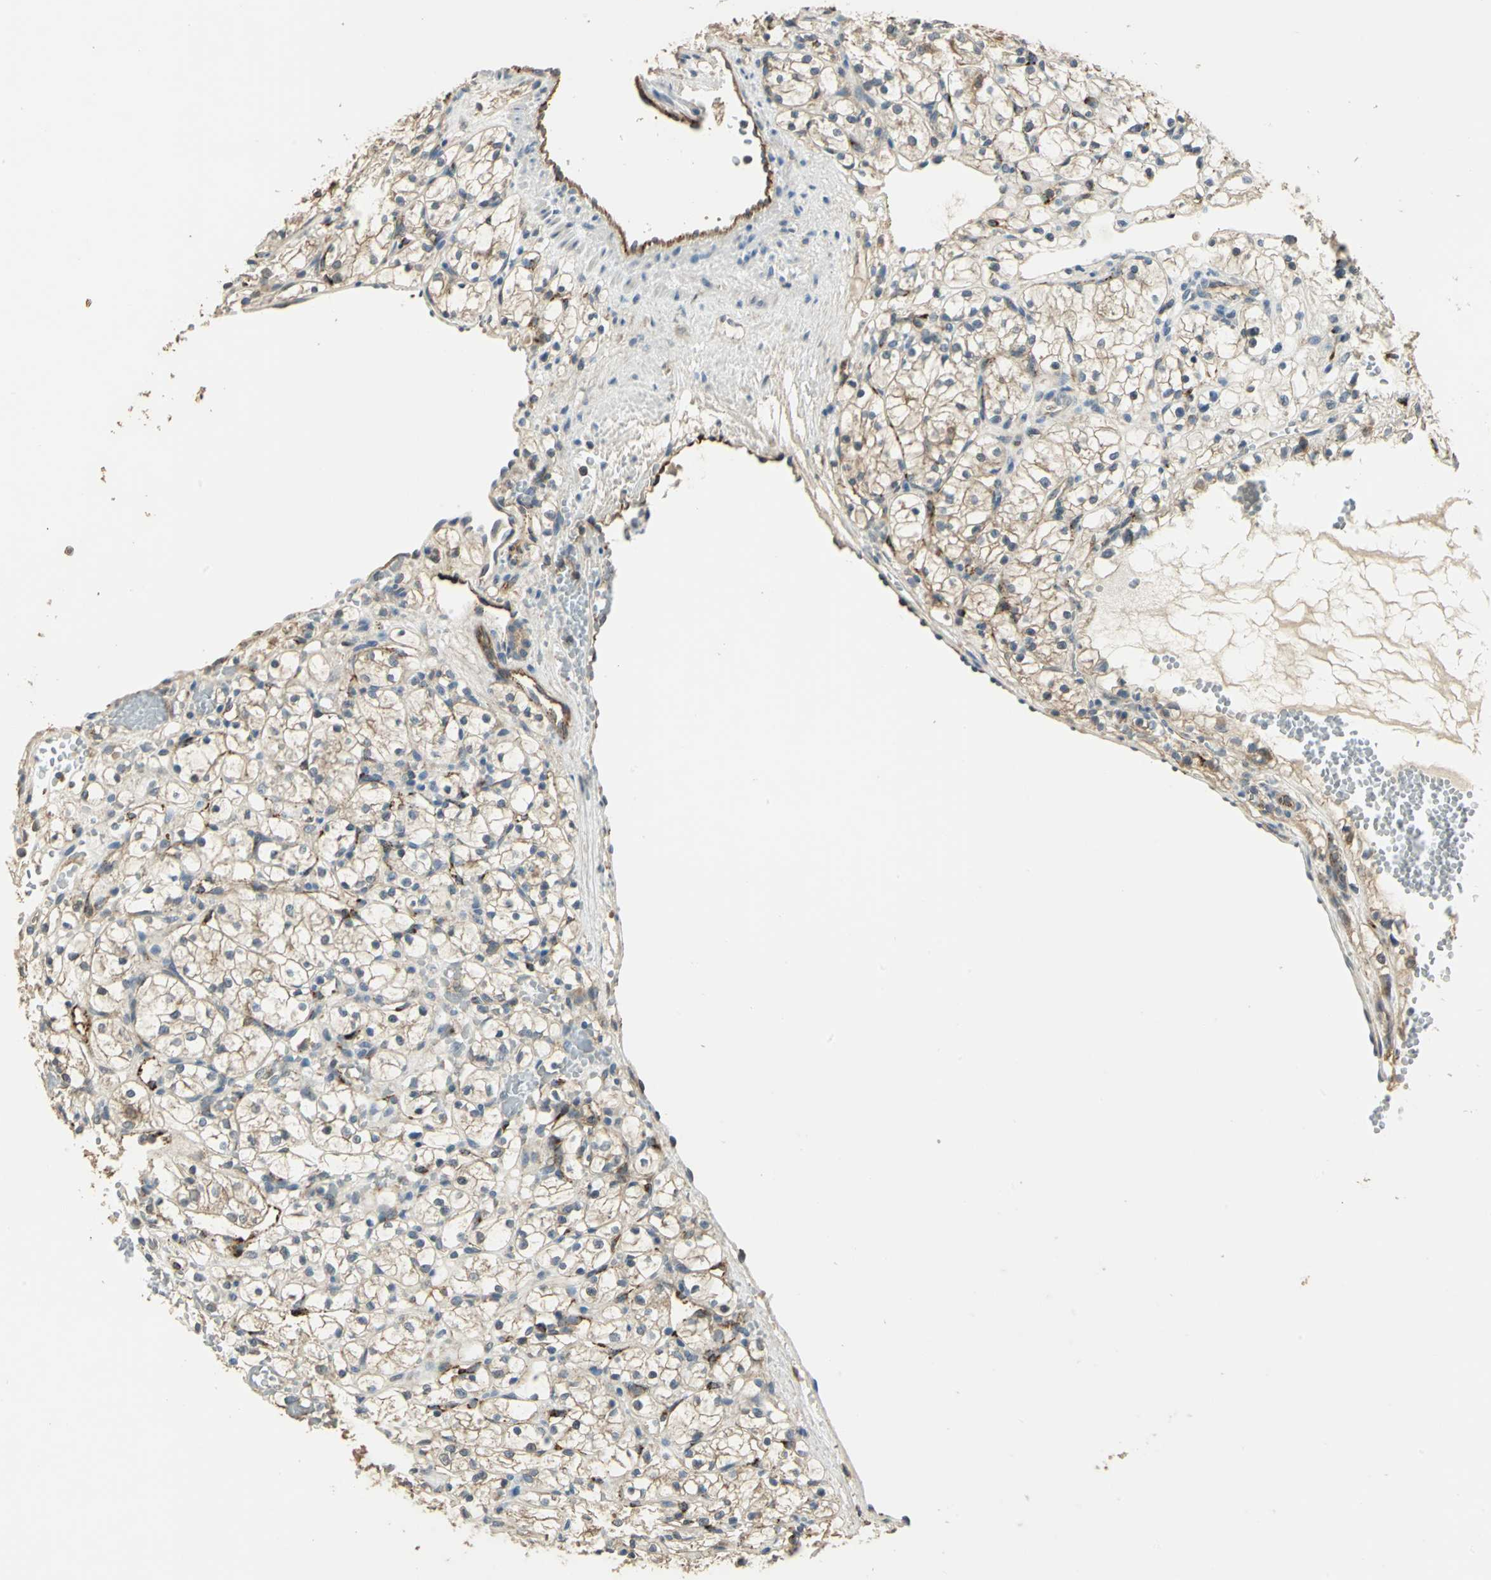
{"staining": {"intensity": "weak", "quantity": ">75%", "location": "cytoplasmic/membranous"}, "tissue": "renal cancer", "cell_type": "Tumor cells", "image_type": "cancer", "snomed": [{"axis": "morphology", "description": "Adenocarcinoma, NOS"}, {"axis": "topography", "description": "Kidney"}], "caption": "This is a micrograph of IHC staining of renal cancer, which shows weak expression in the cytoplasmic/membranous of tumor cells.", "gene": "RAPGEF1", "patient": {"sex": "female", "age": 60}}